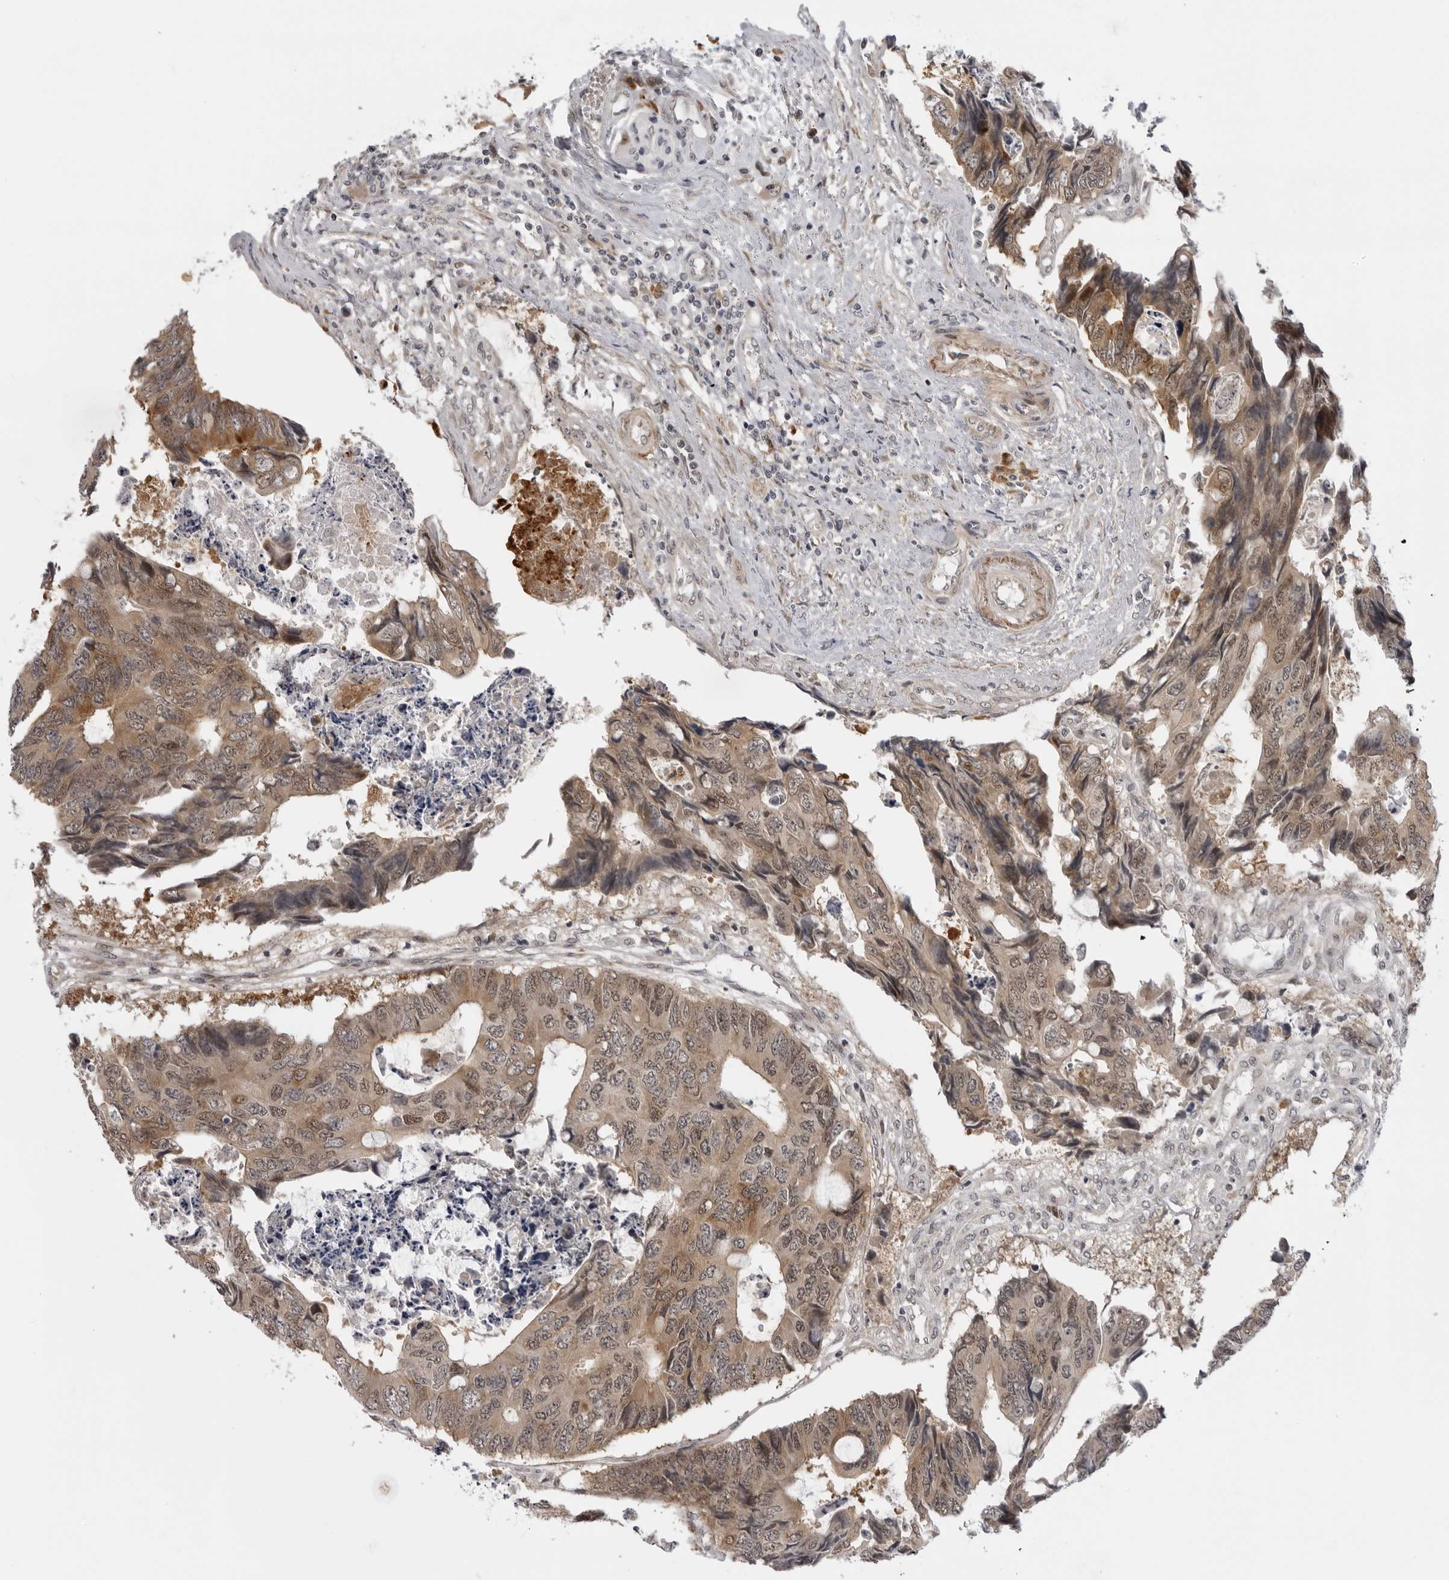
{"staining": {"intensity": "moderate", "quantity": ">75%", "location": "cytoplasmic/membranous,nuclear"}, "tissue": "colorectal cancer", "cell_type": "Tumor cells", "image_type": "cancer", "snomed": [{"axis": "morphology", "description": "Adenocarcinoma, NOS"}, {"axis": "topography", "description": "Rectum"}], "caption": "The photomicrograph demonstrates staining of colorectal cancer, revealing moderate cytoplasmic/membranous and nuclear protein staining (brown color) within tumor cells. The staining was performed using DAB (3,3'-diaminobenzidine) to visualize the protein expression in brown, while the nuclei were stained in blue with hematoxylin (Magnification: 20x).", "gene": "ALPK2", "patient": {"sex": "male", "age": 84}}